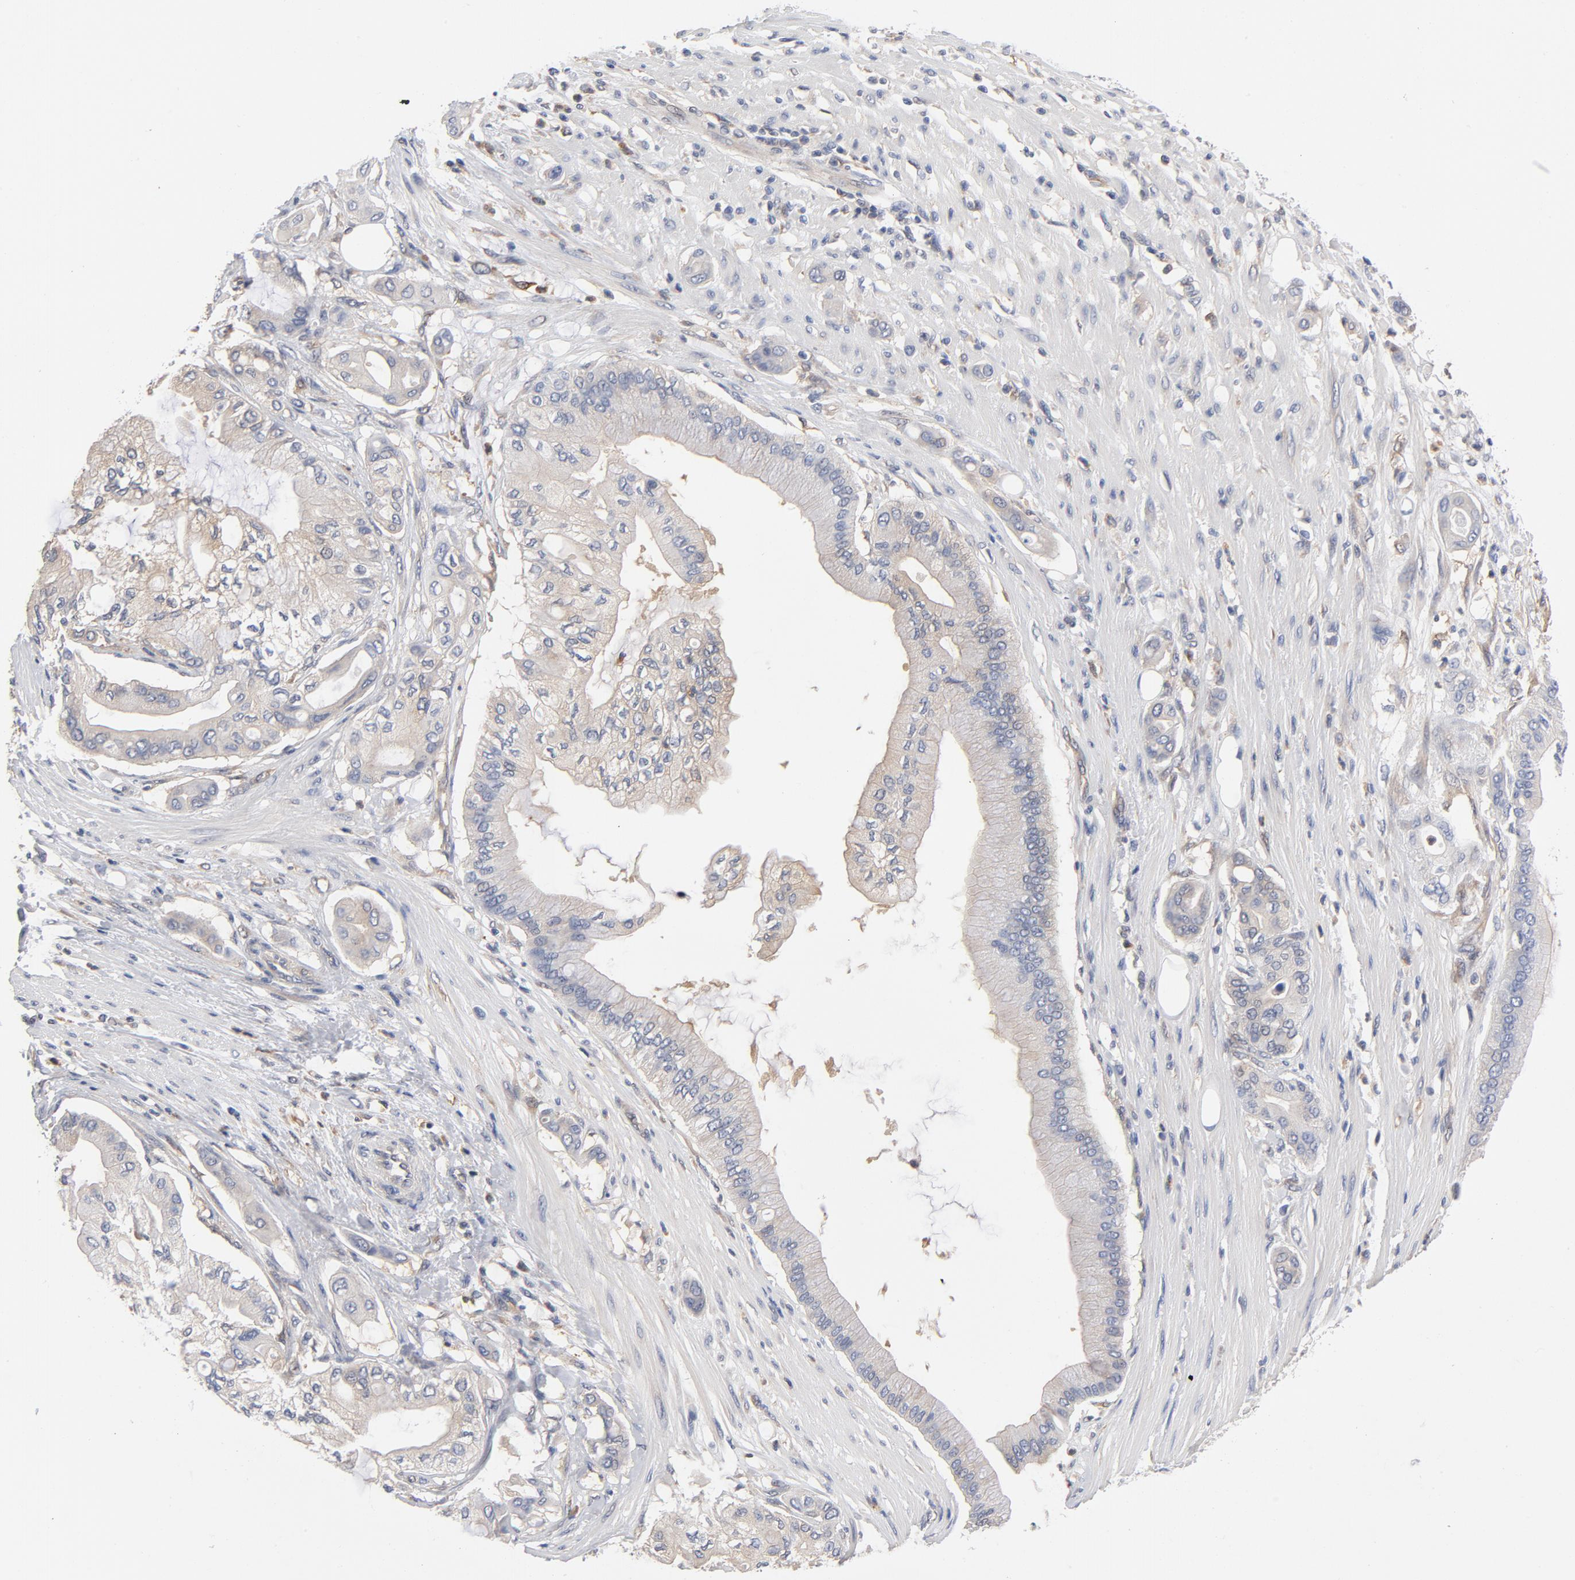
{"staining": {"intensity": "negative", "quantity": "none", "location": "none"}, "tissue": "pancreatic cancer", "cell_type": "Tumor cells", "image_type": "cancer", "snomed": [{"axis": "morphology", "description": "Adenocarcinoma, NOS"}, {"axis": "morphology", "description": "Adenocarcinoma, metastatic, NOS"}, {"axis": "topography", "description": "Lymph node"}, {"axis": "topography", "description": "Pancreas"}, {"axis": "topography", "description": "Duodenum"}], "caption": "High power microscopy micrograph of an immunohistochemistry image of pancreatic cancer (adenocarcinoma), revealing no significant staining in tumor cells. Brightfield microscopy of immunohistochemistry stained with DAB (brown) and hematoxylin (blue), captured at high magnification.", "gene": "ASMTL", "patient": {"sex": "female", "age": 64}}